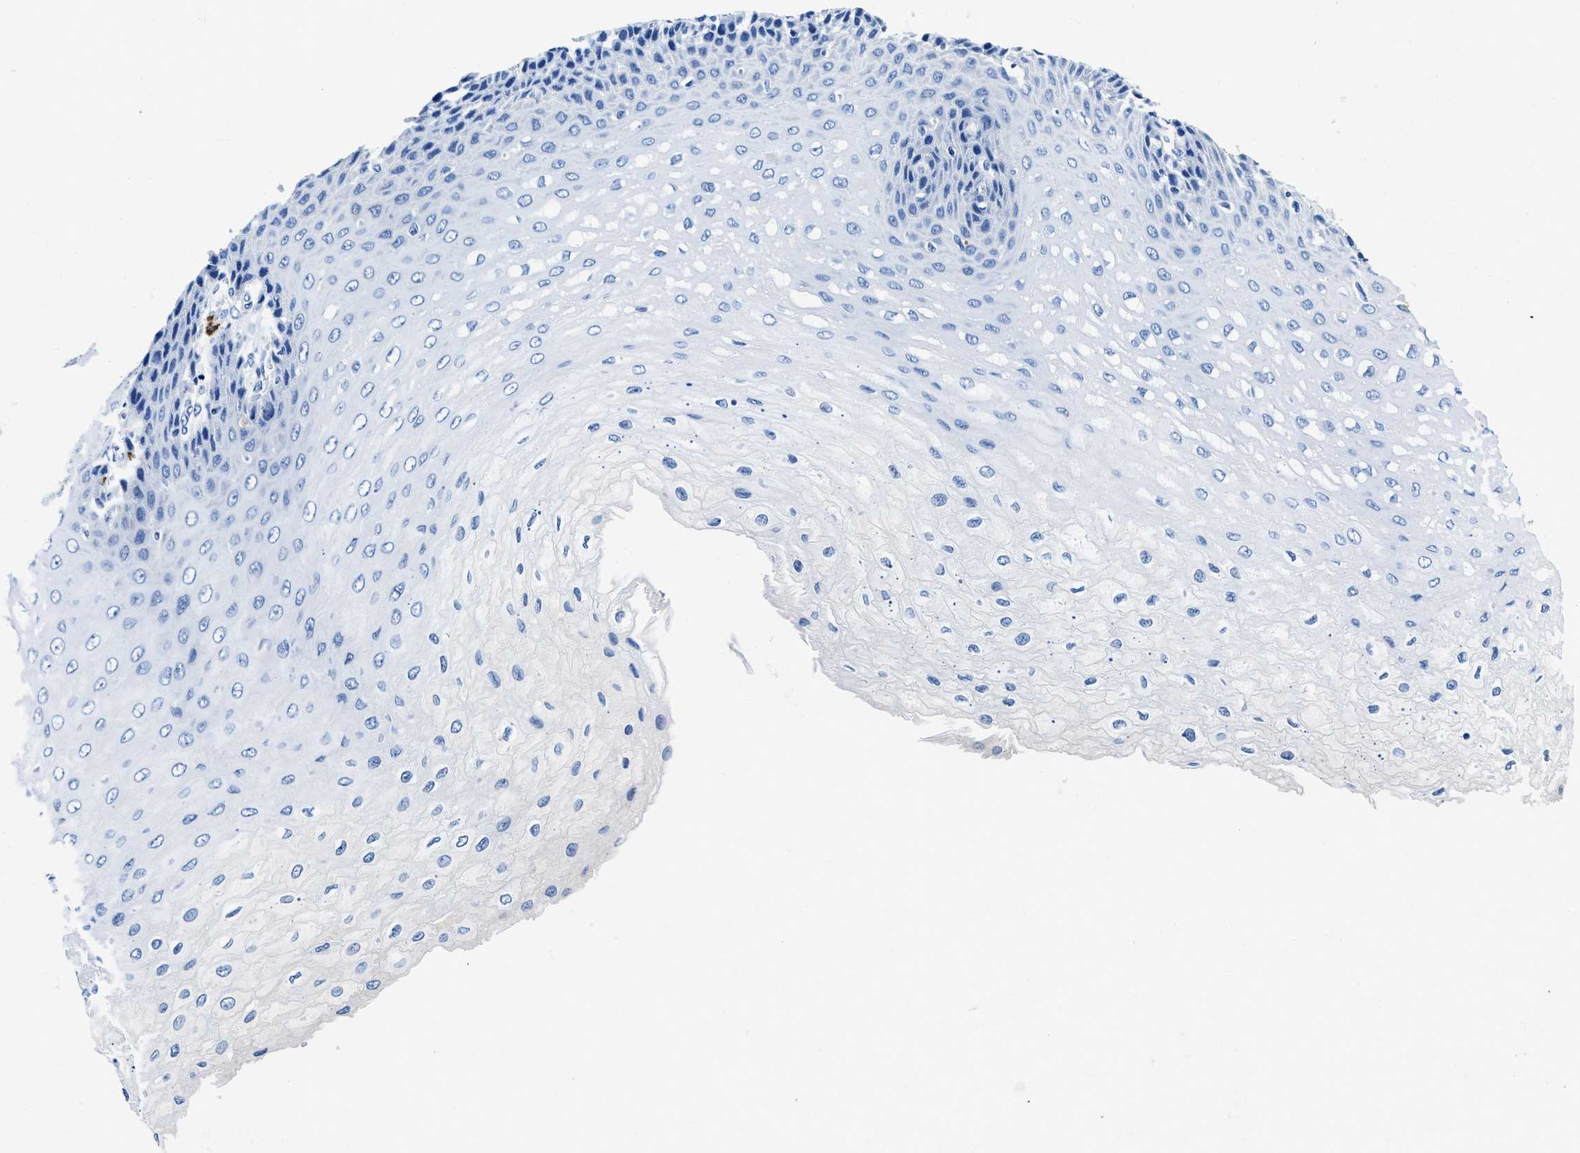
{"staining": {"intensity": "negative", "quantity": "none", "location": "none"}, "tissue": "esophagus", "cell_type": "Squamous epithelial cells", "image_type": "normal", "snomed": [{"axis": "morphology", "description": "Normal tissue, NOS"}, {"axis": "topography", "description": "Esophagus"}], "caption": "Immunohistochemistry (IHC) image of normal esophagus stained for a protein (brown), which exhibits no expression in squamous epithelial cells. (DAB immunohistochemistry, high magnification).", "gene": "TEX261", "patient": {"sex": "female", "age": 72}}